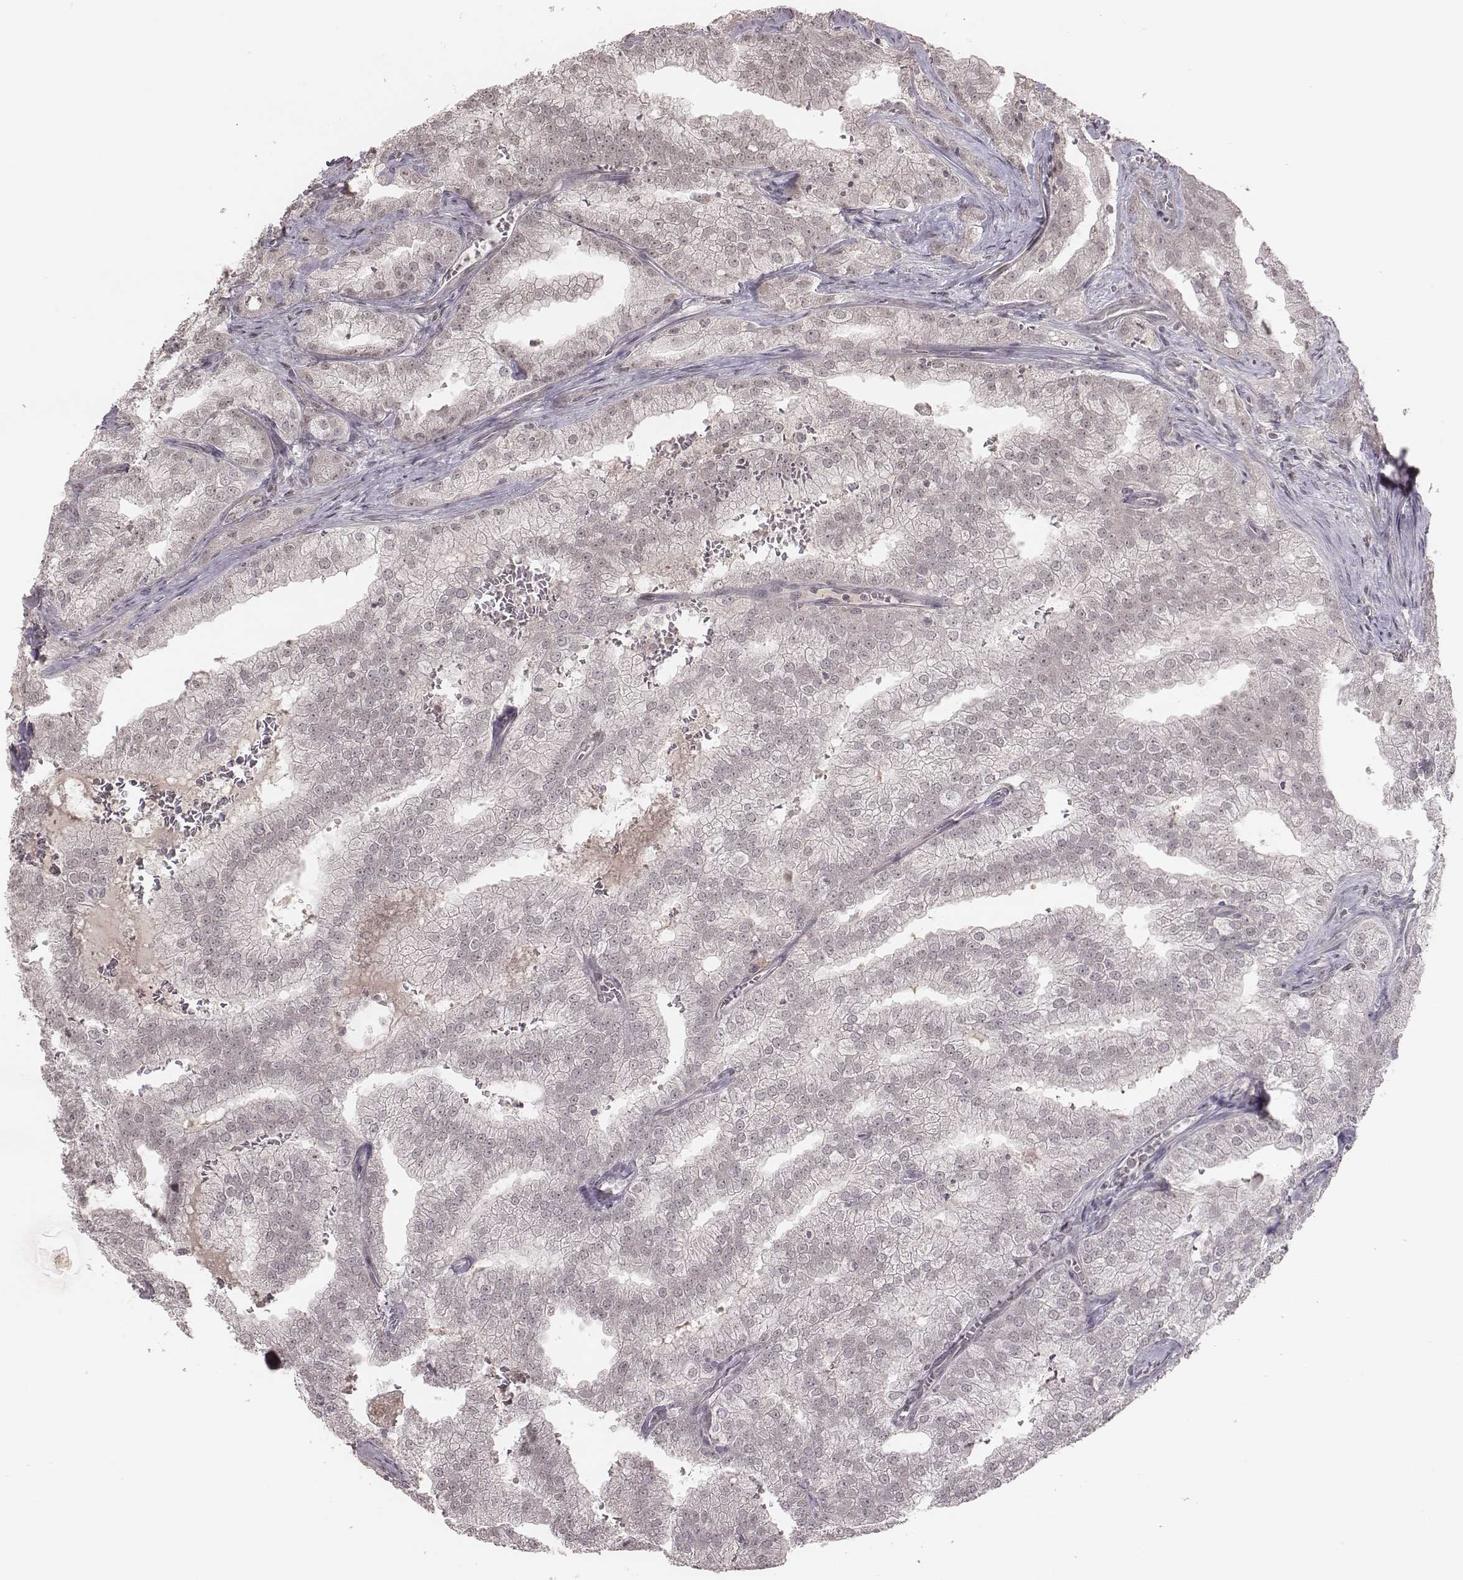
{"staining": {"intensity": "negative", "quantity": "none", "location": "none"}, "tissue": "prostate cancer", "cell_type": "Tumor cells", "image_type": "cancer", "snomed": [{"axis": "morphology", "description": "Adenocarcinoma, NOS"}, {"axis": "topography", "description": "Prostate"}], "caption": "The immunohistochemistry (IHC) image has no significant staining in tumor cells of adenocarcinoma (prostate) tissue. (Stains: DAB immunohistochemistry (IHC) with hematoxylin counter stain, Microscopy: brightfield microscopy at high magnification).", "gene": "IL5", "patient": {"sex": "male", "age": 70}}